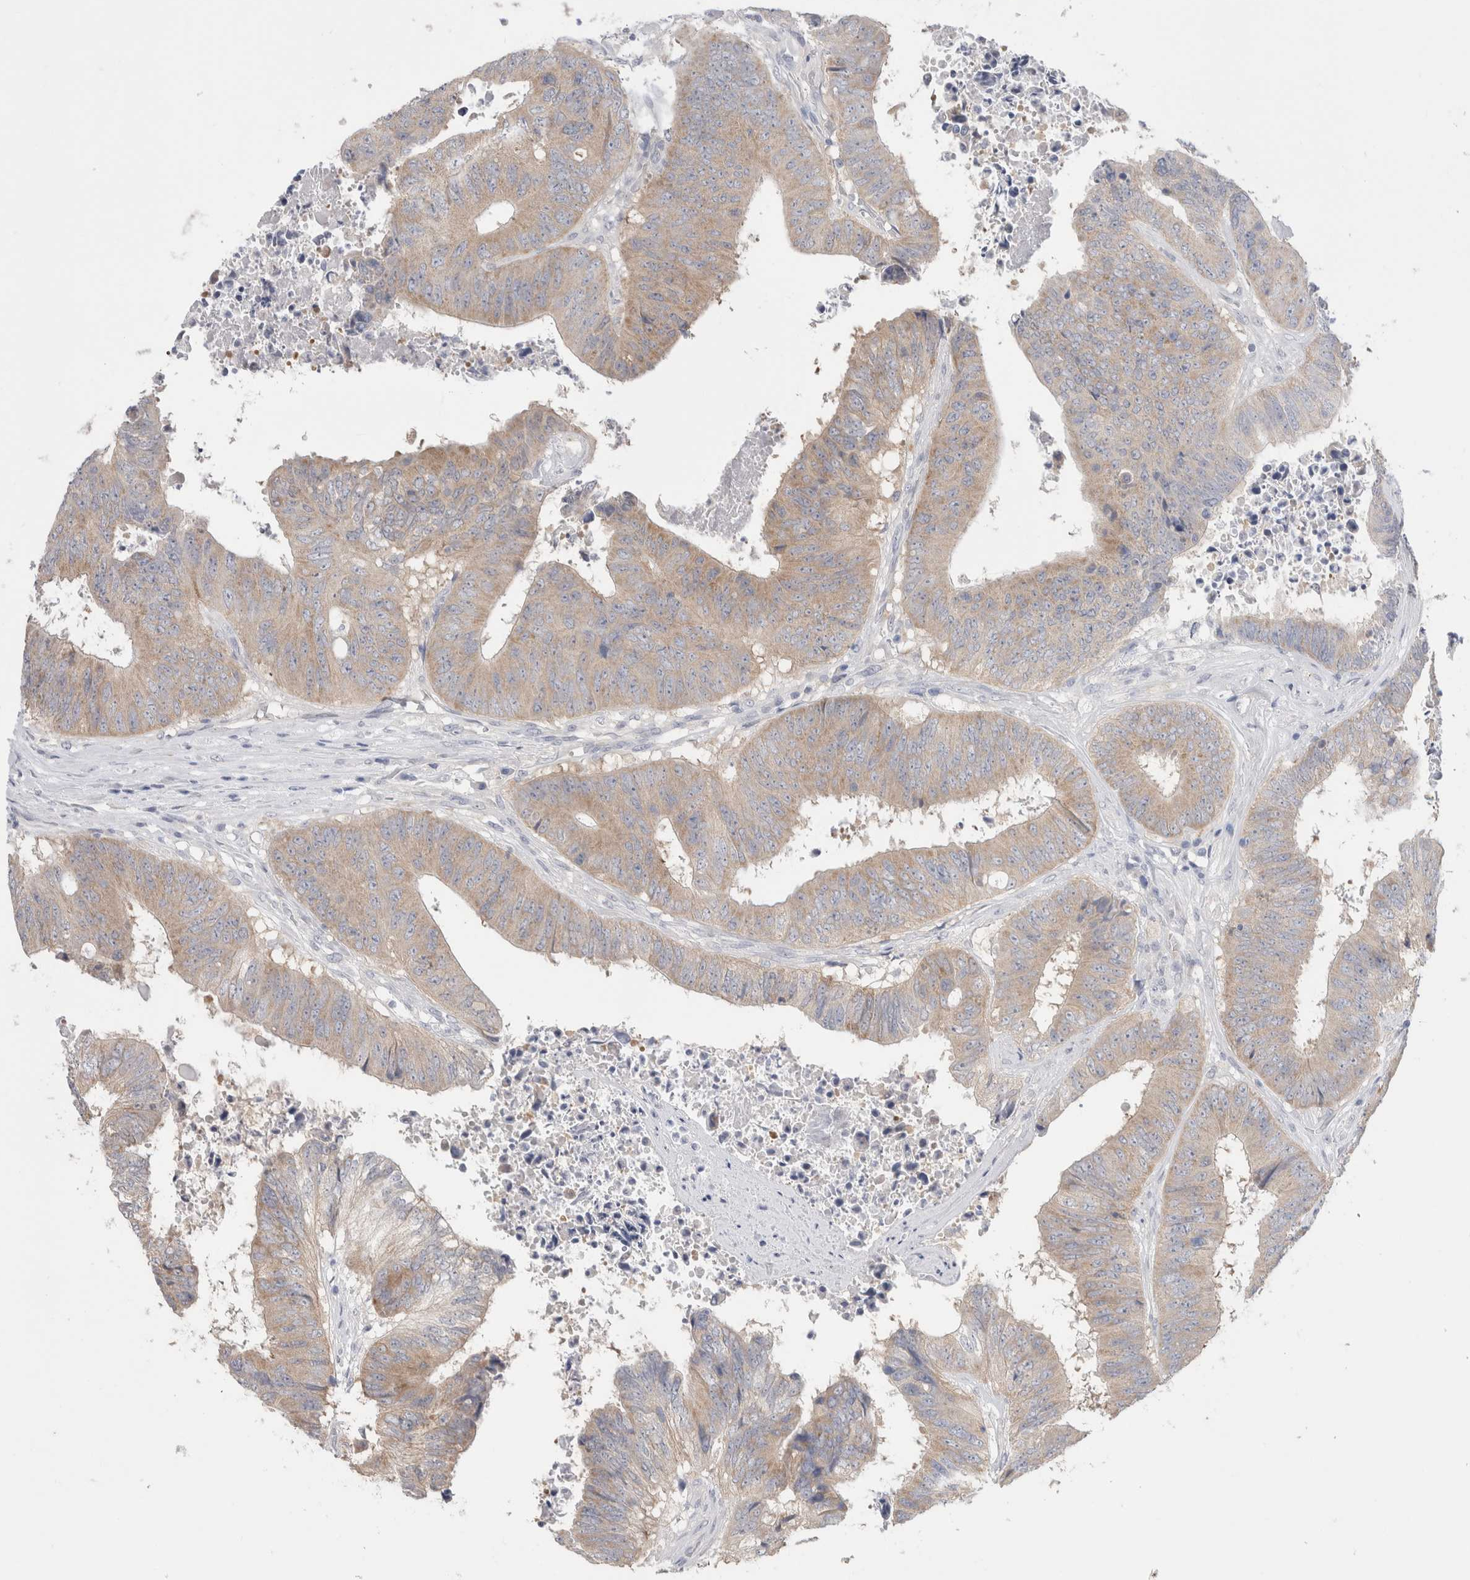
{"staining": {"intensity": "moderate", "quantity": ">75%", "location": "cytoplasmic/membranous"}, "tissue": "colorectal cancer", "cell_type": "Tumor cells", "image_type": "cancer", "snomed": [{"axis": "morphology", "description": "Adenocarcinoma, NOS"}, {"axis": "topography", "description": "Rectum"}], "caption": "IHC (DAB (3,3'-diaminobenzidine)) staining of human colorectal cancer reveals moderate cytoplasmic/membranous protein staining in about >75% of tumor cells.", "gene": "NDOR1", "patient": {"sex": "male", "age": 72}}